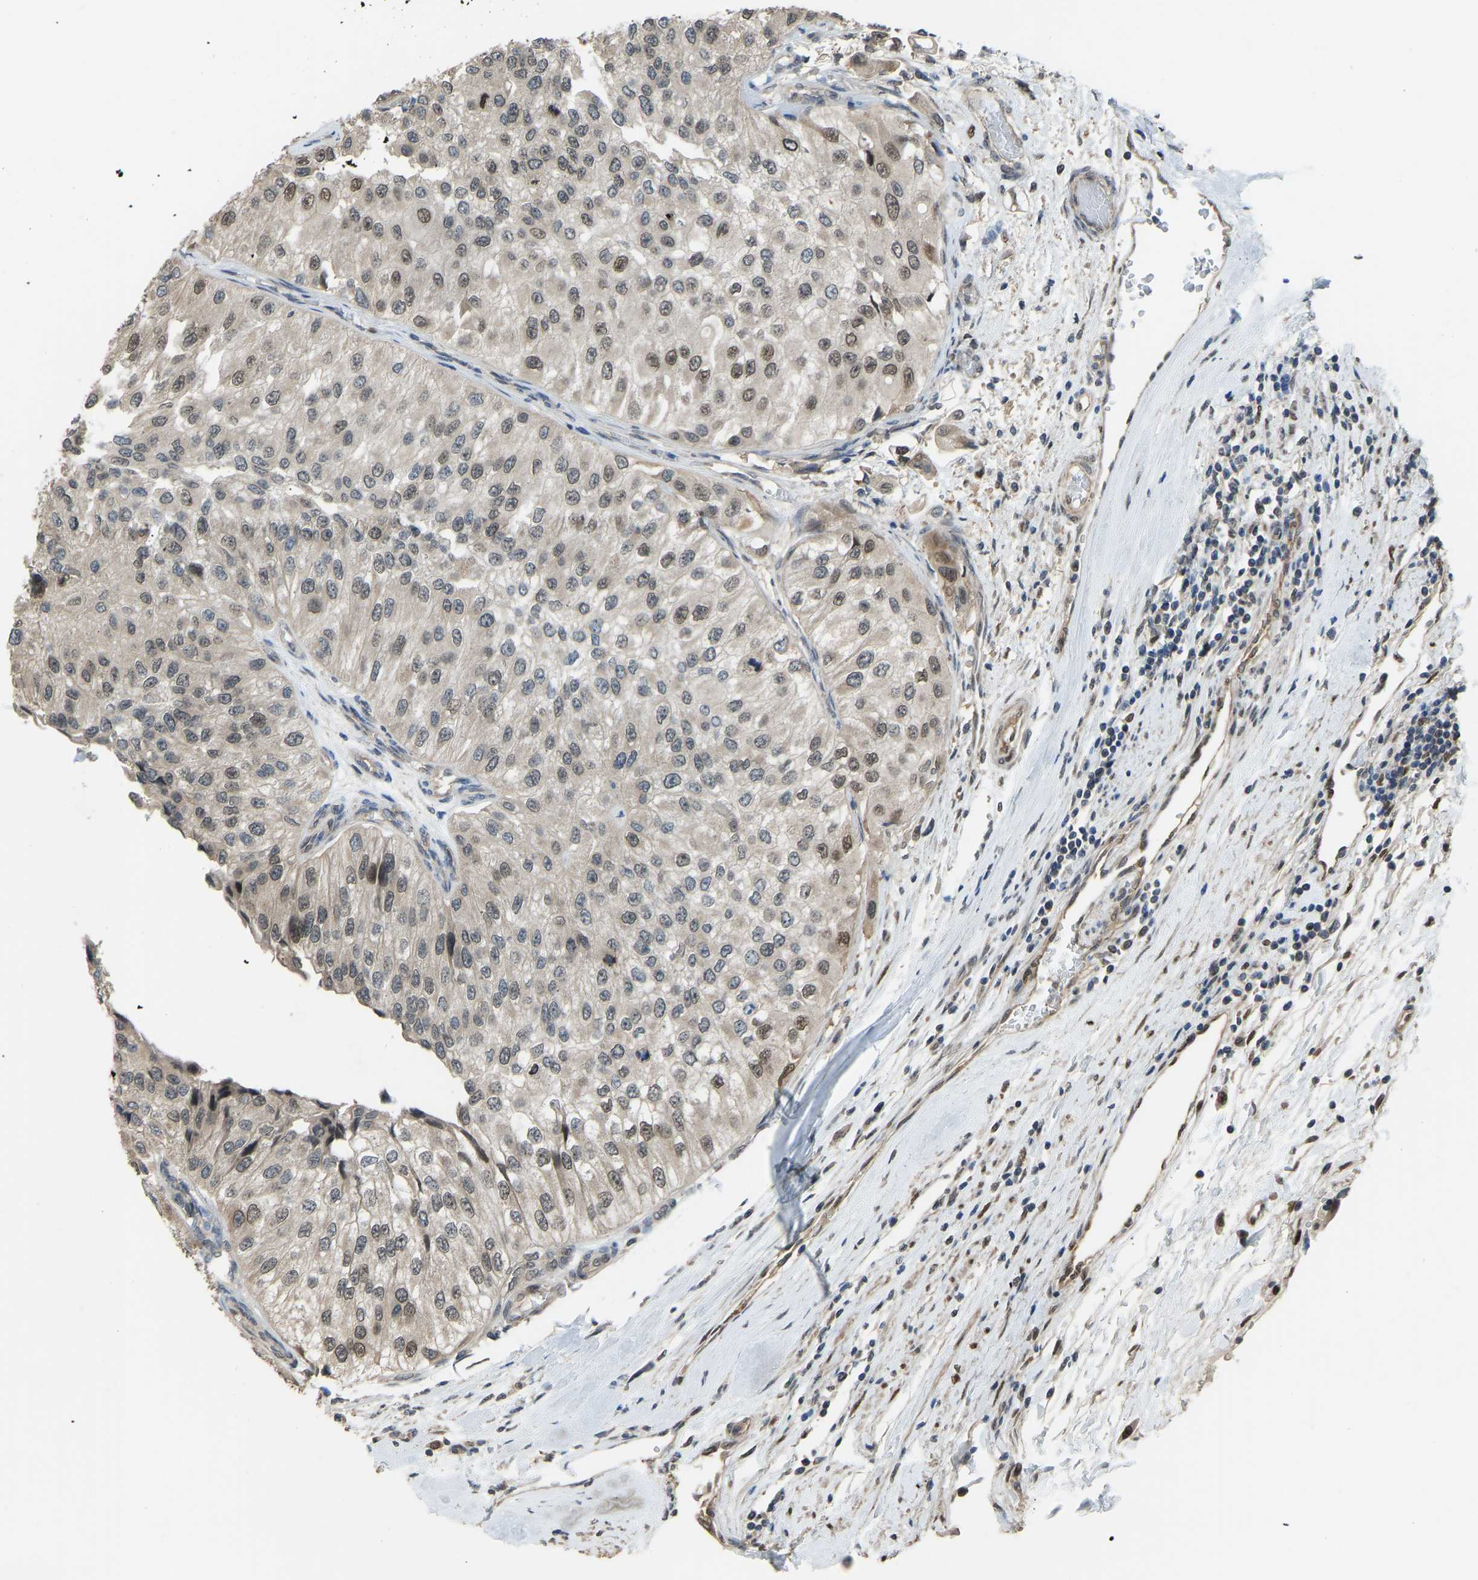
{"staining": {"intensity": "moderate", "quantity": "<25%", "location": "nuclear"}, "tissue": "urothelial cancer", "cell_type": "Tumor cells", "image_type": "cancer", "snomed": [{"axis": "morphology", "description": "Urothelial carcinoma, High grade"}, {"axis": "topography", "description": "Kidney"}, {"axis": "topography", "description": "Urinary bladder"}], "caption": "Immunohistochemical staining of high-grade urothelial carcinoma reveals low levels of moderate nuclear staining in approximately <25% of tumor cells.", "gene": "KPNA6", "patient": {"sex": "male", "age": 77}}